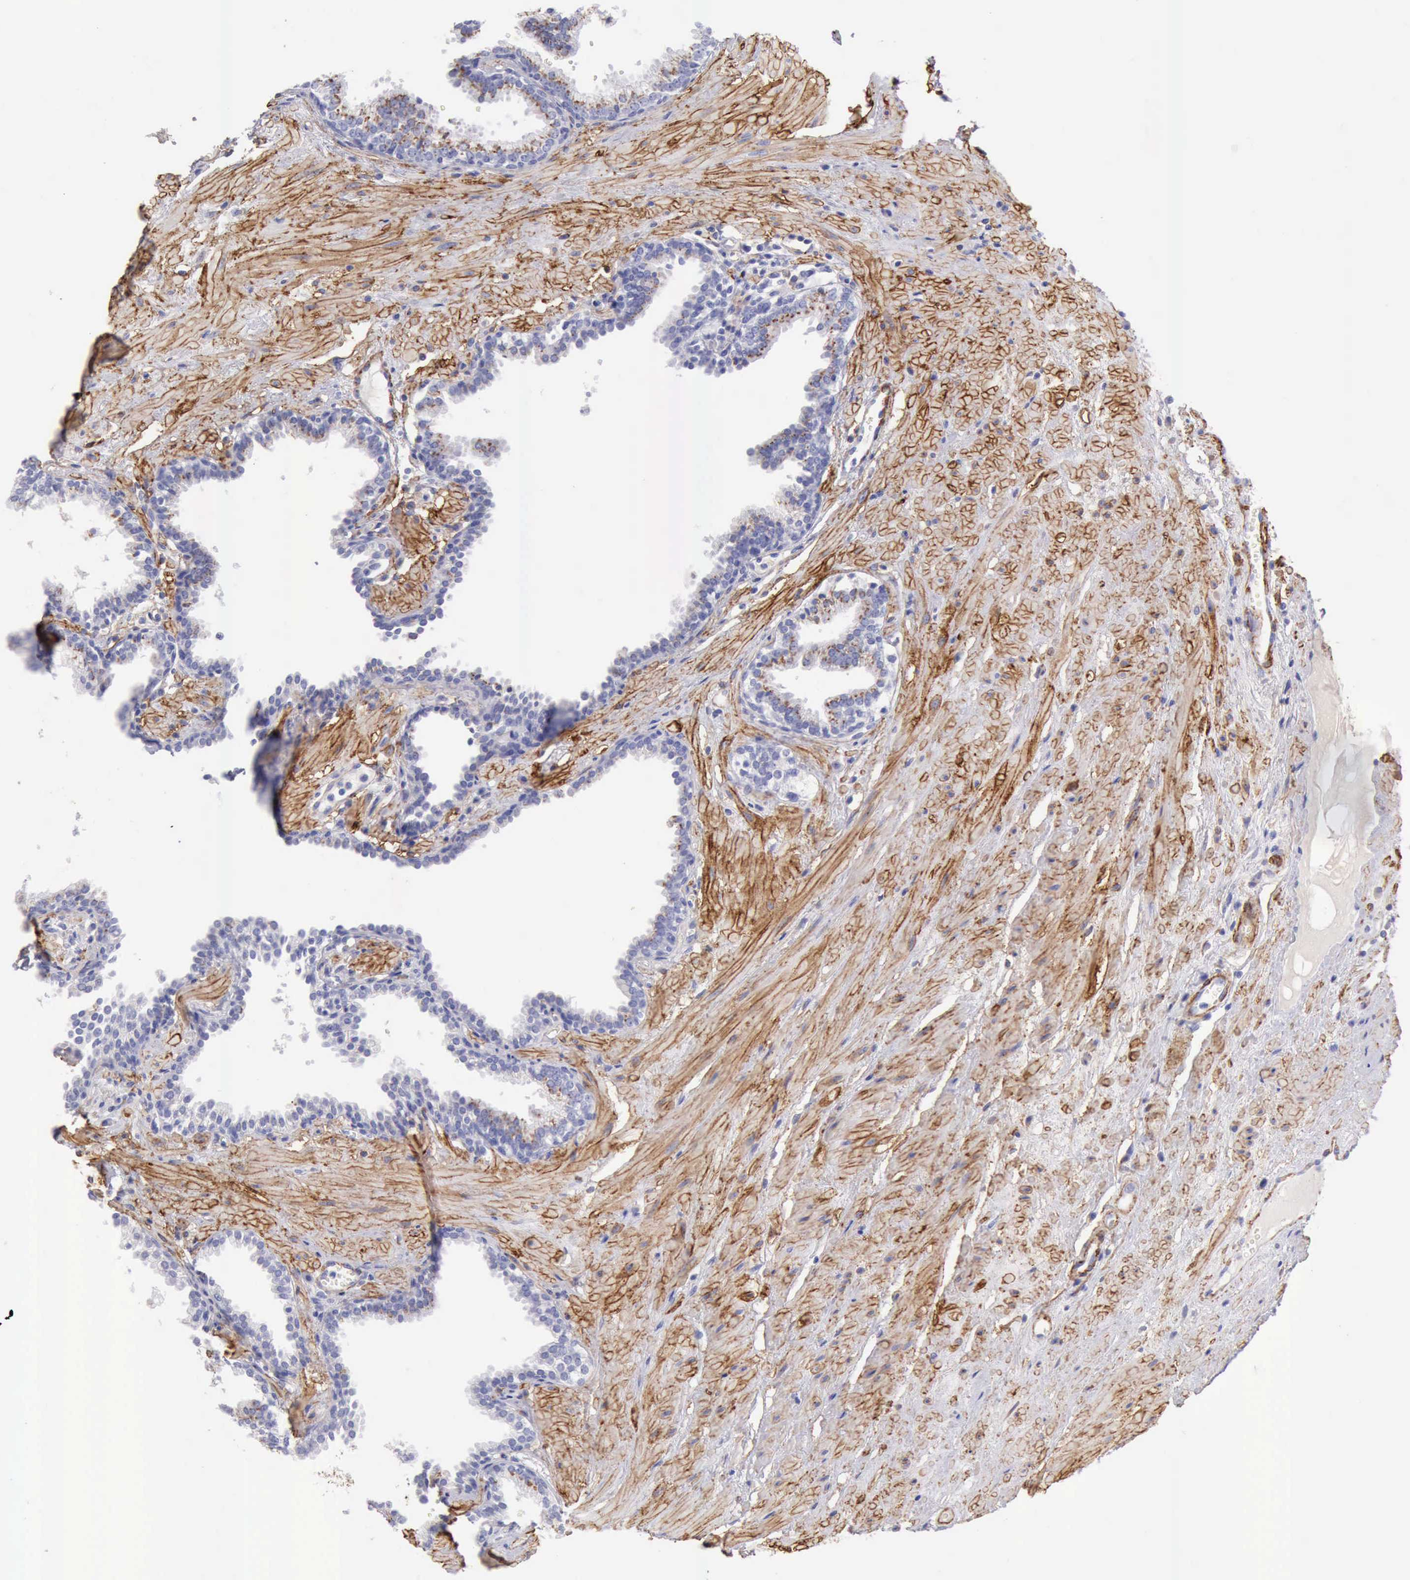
{"staining": {"intensity": "moderate", "quantity": "<25%", "location": "cytoplasmic/membranous"}, "tissue": "prostate", "cell_type": "Glandular cells", "image_type": "normal", "snomed": [{"axis": "morphology", "description": "Normal tissue, NOS"}, {"axis": "topography", "description": "Prostate"}], "caption": "Immunohistochemical staining of benign human prostate demonstrates moderate cytoplasmic/membranous protein positivity in approximately <25% of glandular cells. (IHC, brightfield microscopy, high magnification).", "gene": "AOC3", "patient": {"sex": "male", "age": 64}}